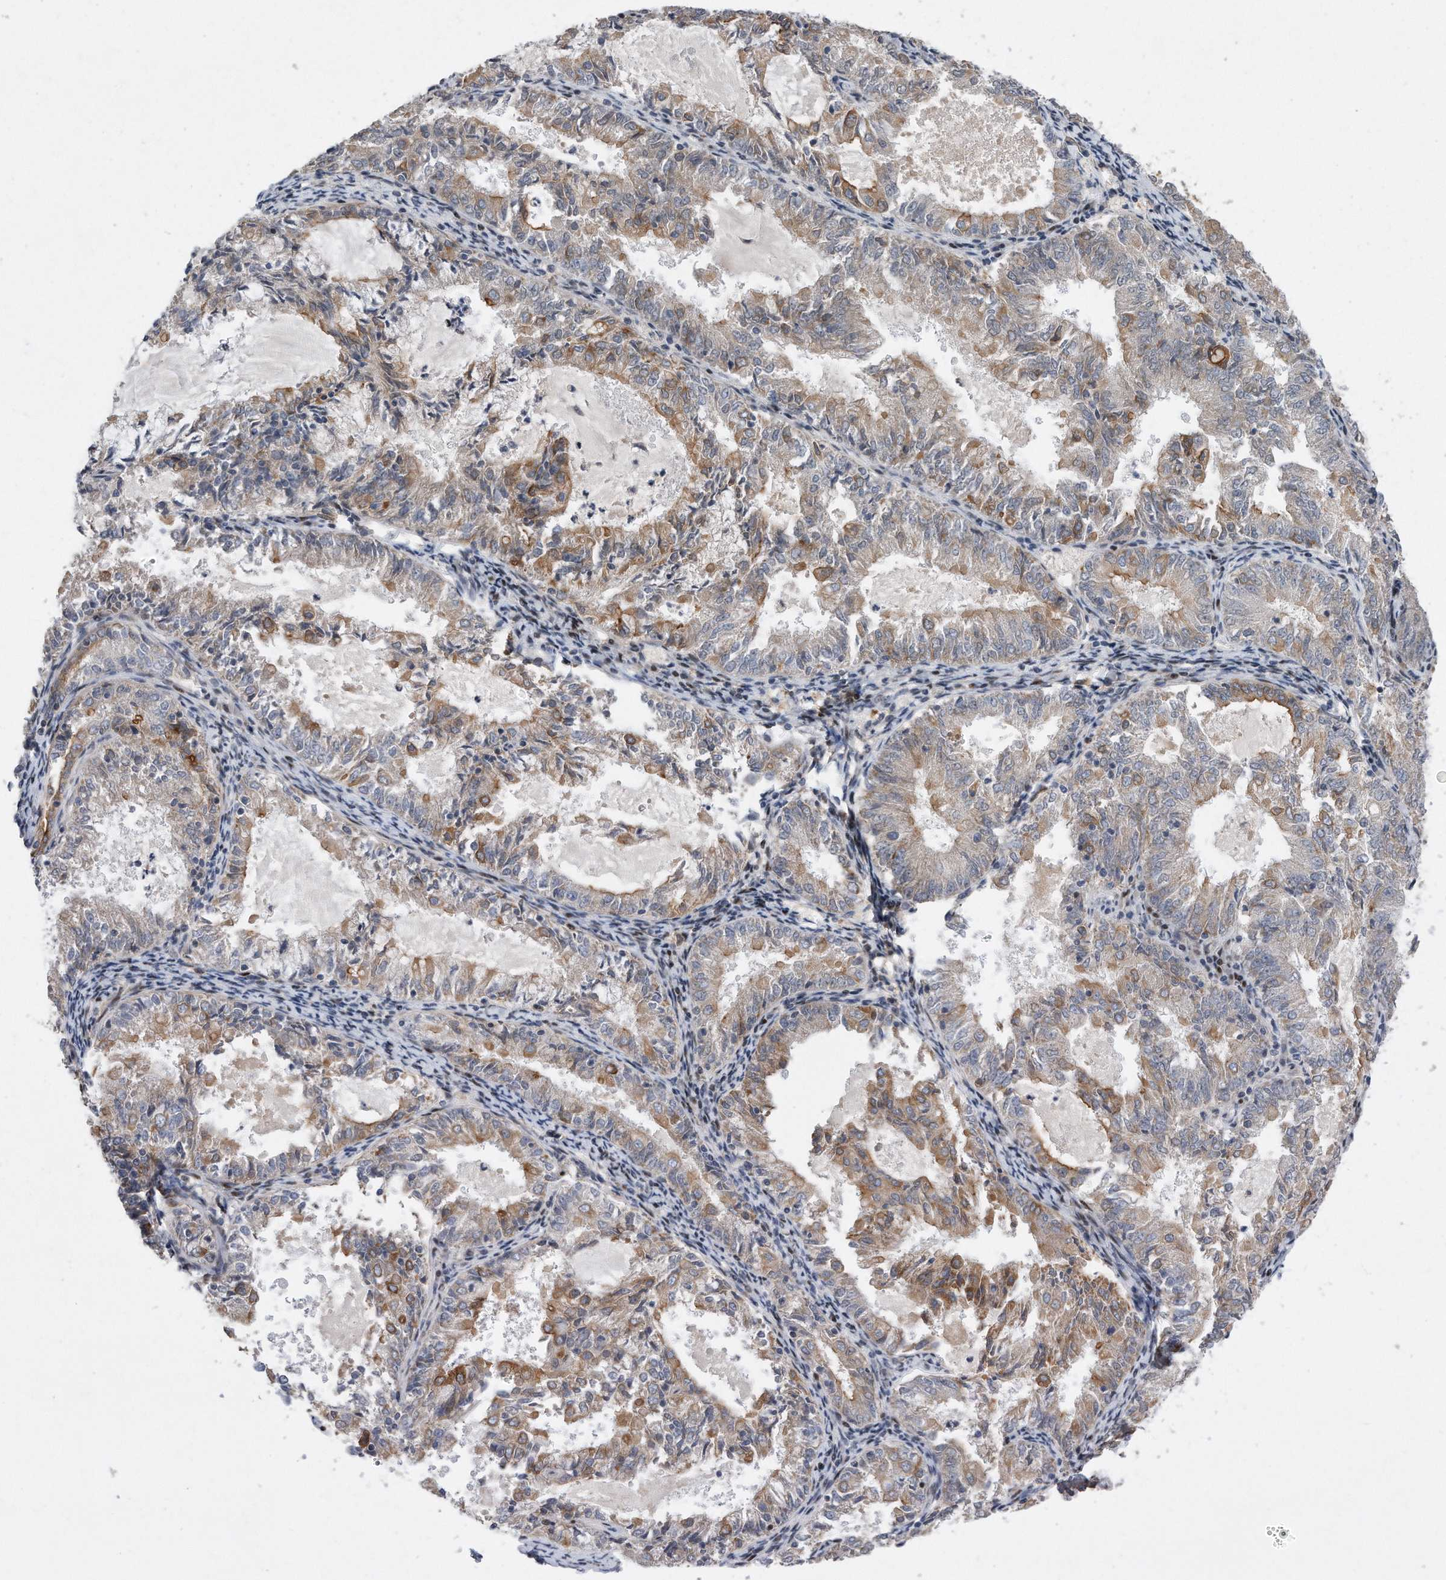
{"staining": {"intensity": "moderate", "quantity": "25%-75%", "location": "cytoplasmic/membranous"}, "tissue": "endometrial cancer", "cell_type": "Tumor cells", "image_type": "cancer", "snomed": [{"axis": "morphology", "description": "Adenocarcinoma, NOS"}, {"axis": "topography", "description": "Endometrium"}], "caption": "An immunohistochemistry (IHC) micrograph of tumor tissue is shown. Protein staining in brown shows moderate cytoplasmic/membranous positivity in endometrial cancer within tumor cells.", "gene": "CDH12", "patient": {"sex": "female", "age": 57}}